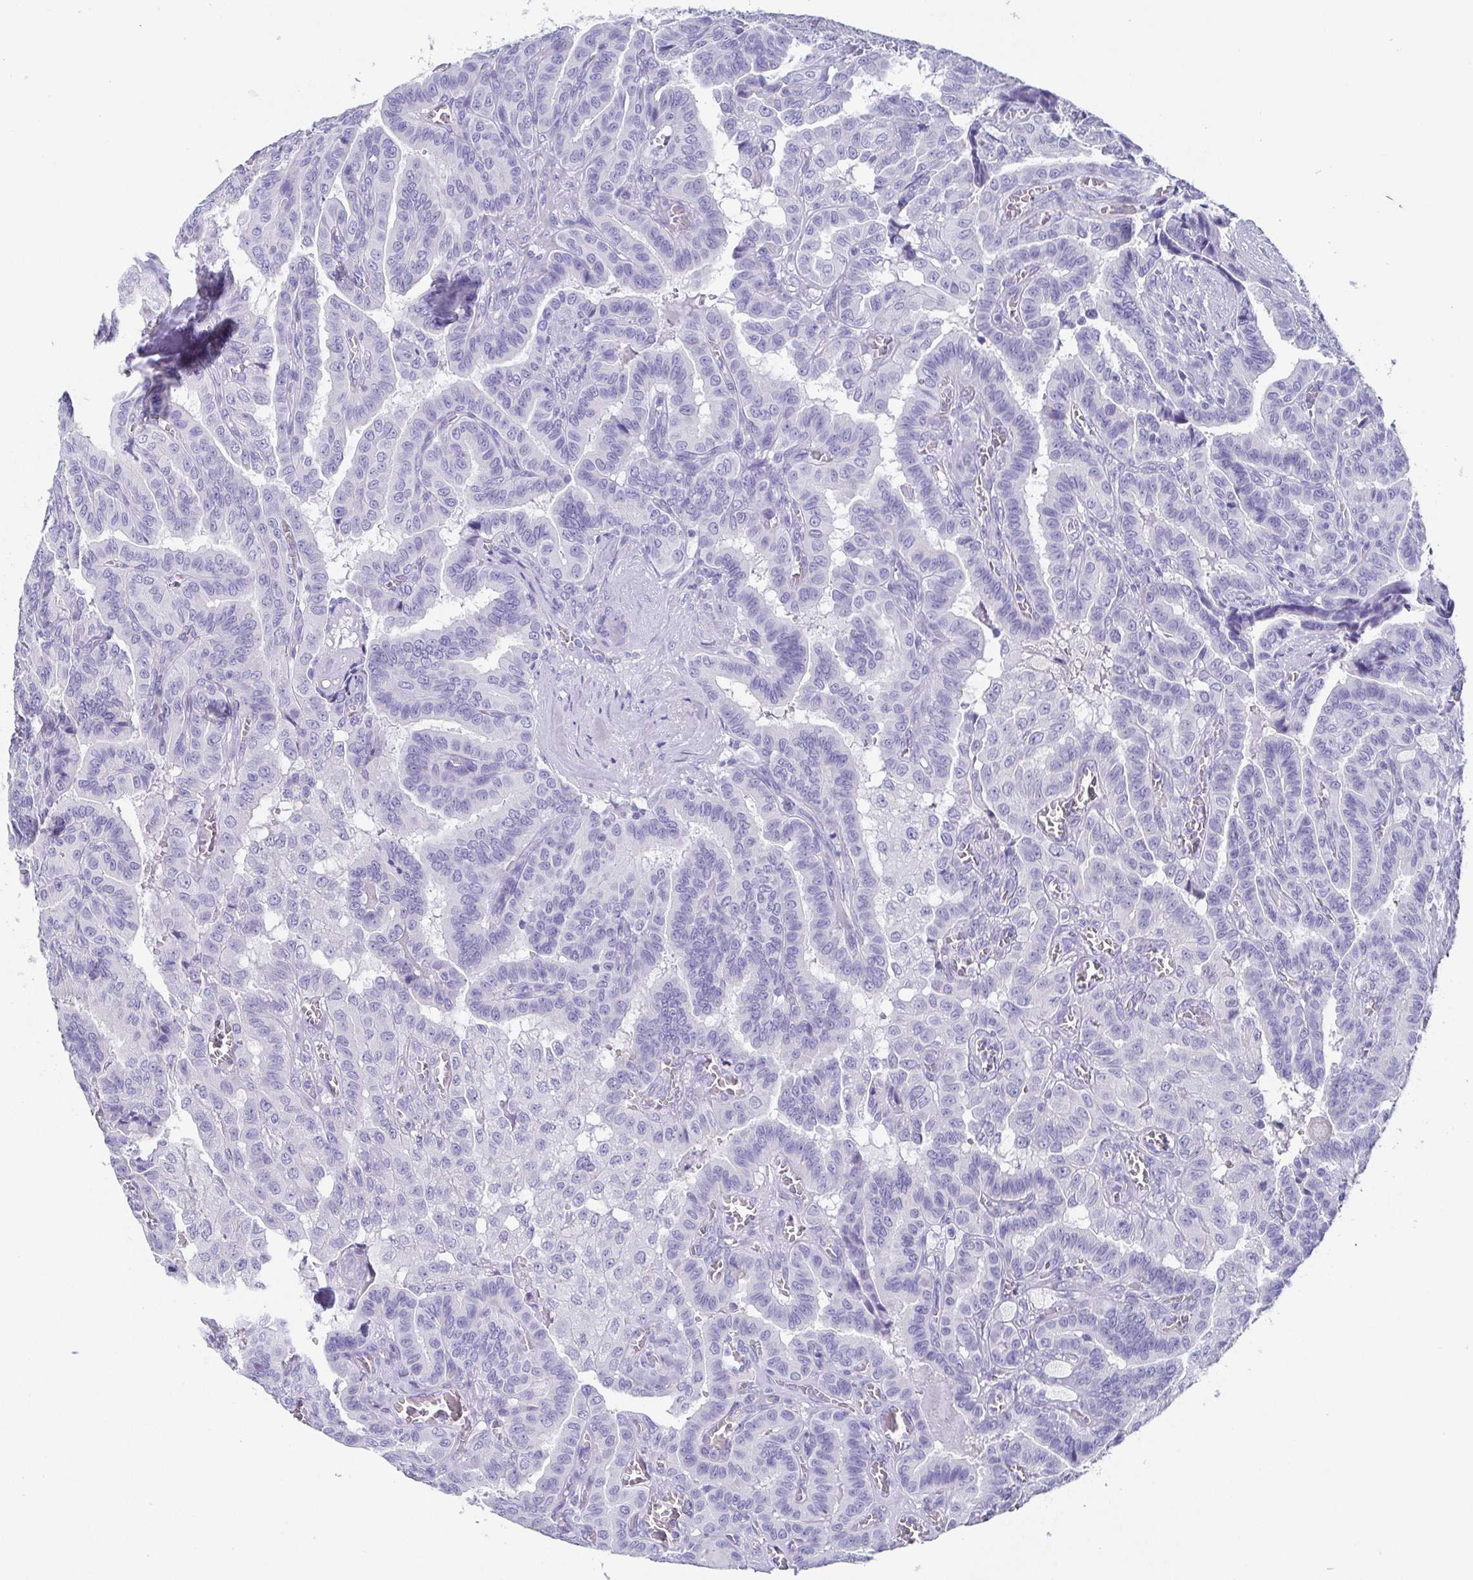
{"staining": {"intensity": "negative", "quantity": "none", "location": "none"}, "tissue": "thyroid cancer", "cell_type": "Tumor cells", "image_type": "cancer", "snomed": [{"axis": "morphology", "description": "Papillary adenocarcinoma, NOS"}, {"axis": "morphology", "description": "Papillary adenoma metastatic"}, {"axis": "topography", "description": "Thyroid gland"}], "caption": "The IHC photomicrograph has no significant staining in tumor cells of thyroid cancer tissue.", "gene": "SCGN", "patient": {"sex": "male", "age": 87}}